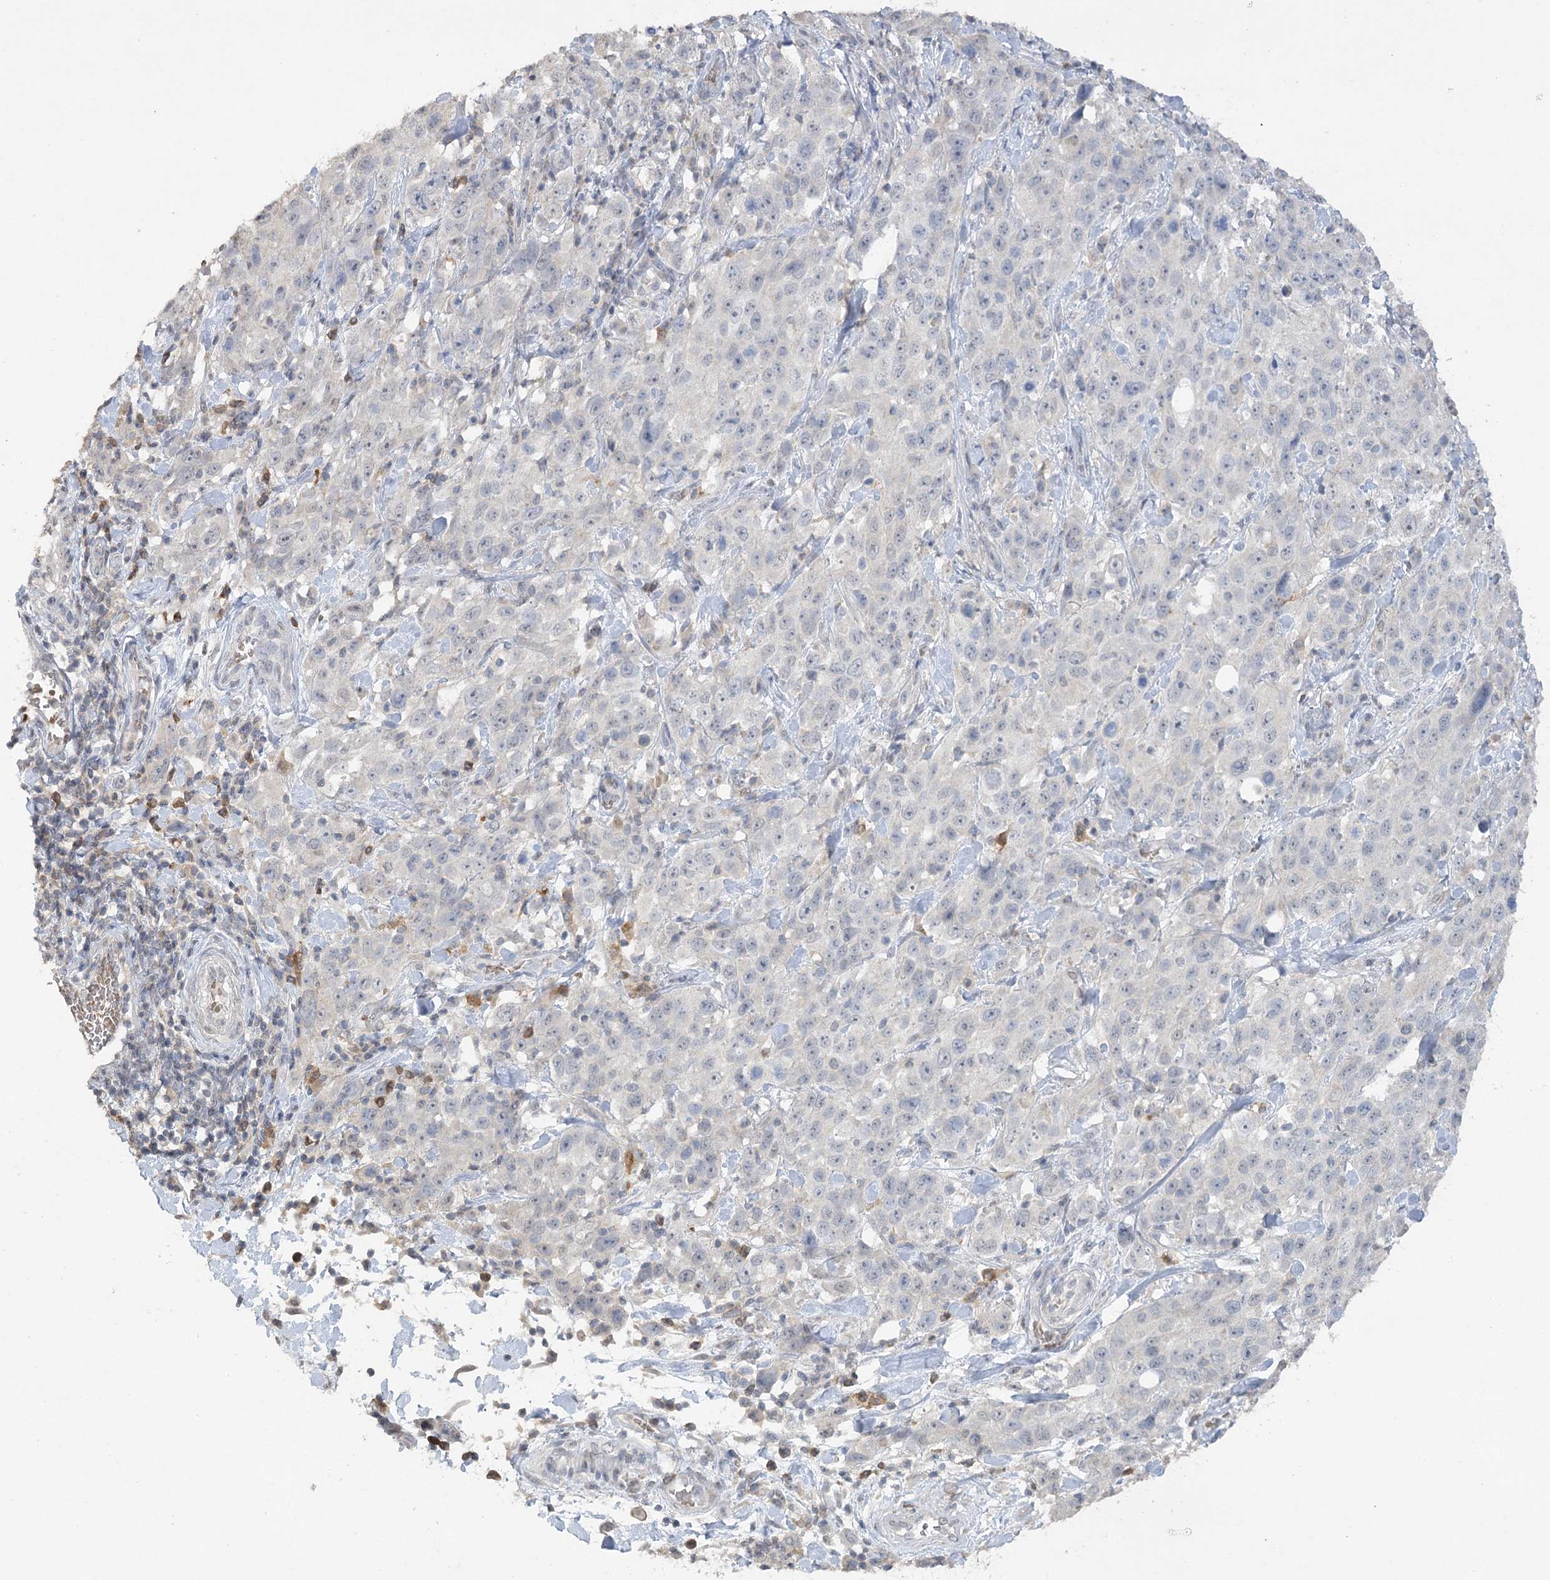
{"staining": {"intensity": "negative", "quantity": "none", "location": "none"}, "tissue": "stomach cancer", "cell_type": "Tumor cells", "image_type": "cancer", "snomed": [{"axis": "morphology", "description": "Normal tissue, NOS"}, {"axis": "morphology", "description": "Adenocarcinoma, NOS"}, {"axis": "topography", "description": "Lymph node"}, {"axis": "topography", "description": "Stomach"}], "caption": "There is no significant expression in tumor cells of stomach adenocarcinoma.", "gene": "TRAF3IP1", "patient": {"sex": "male", "age": 48}}